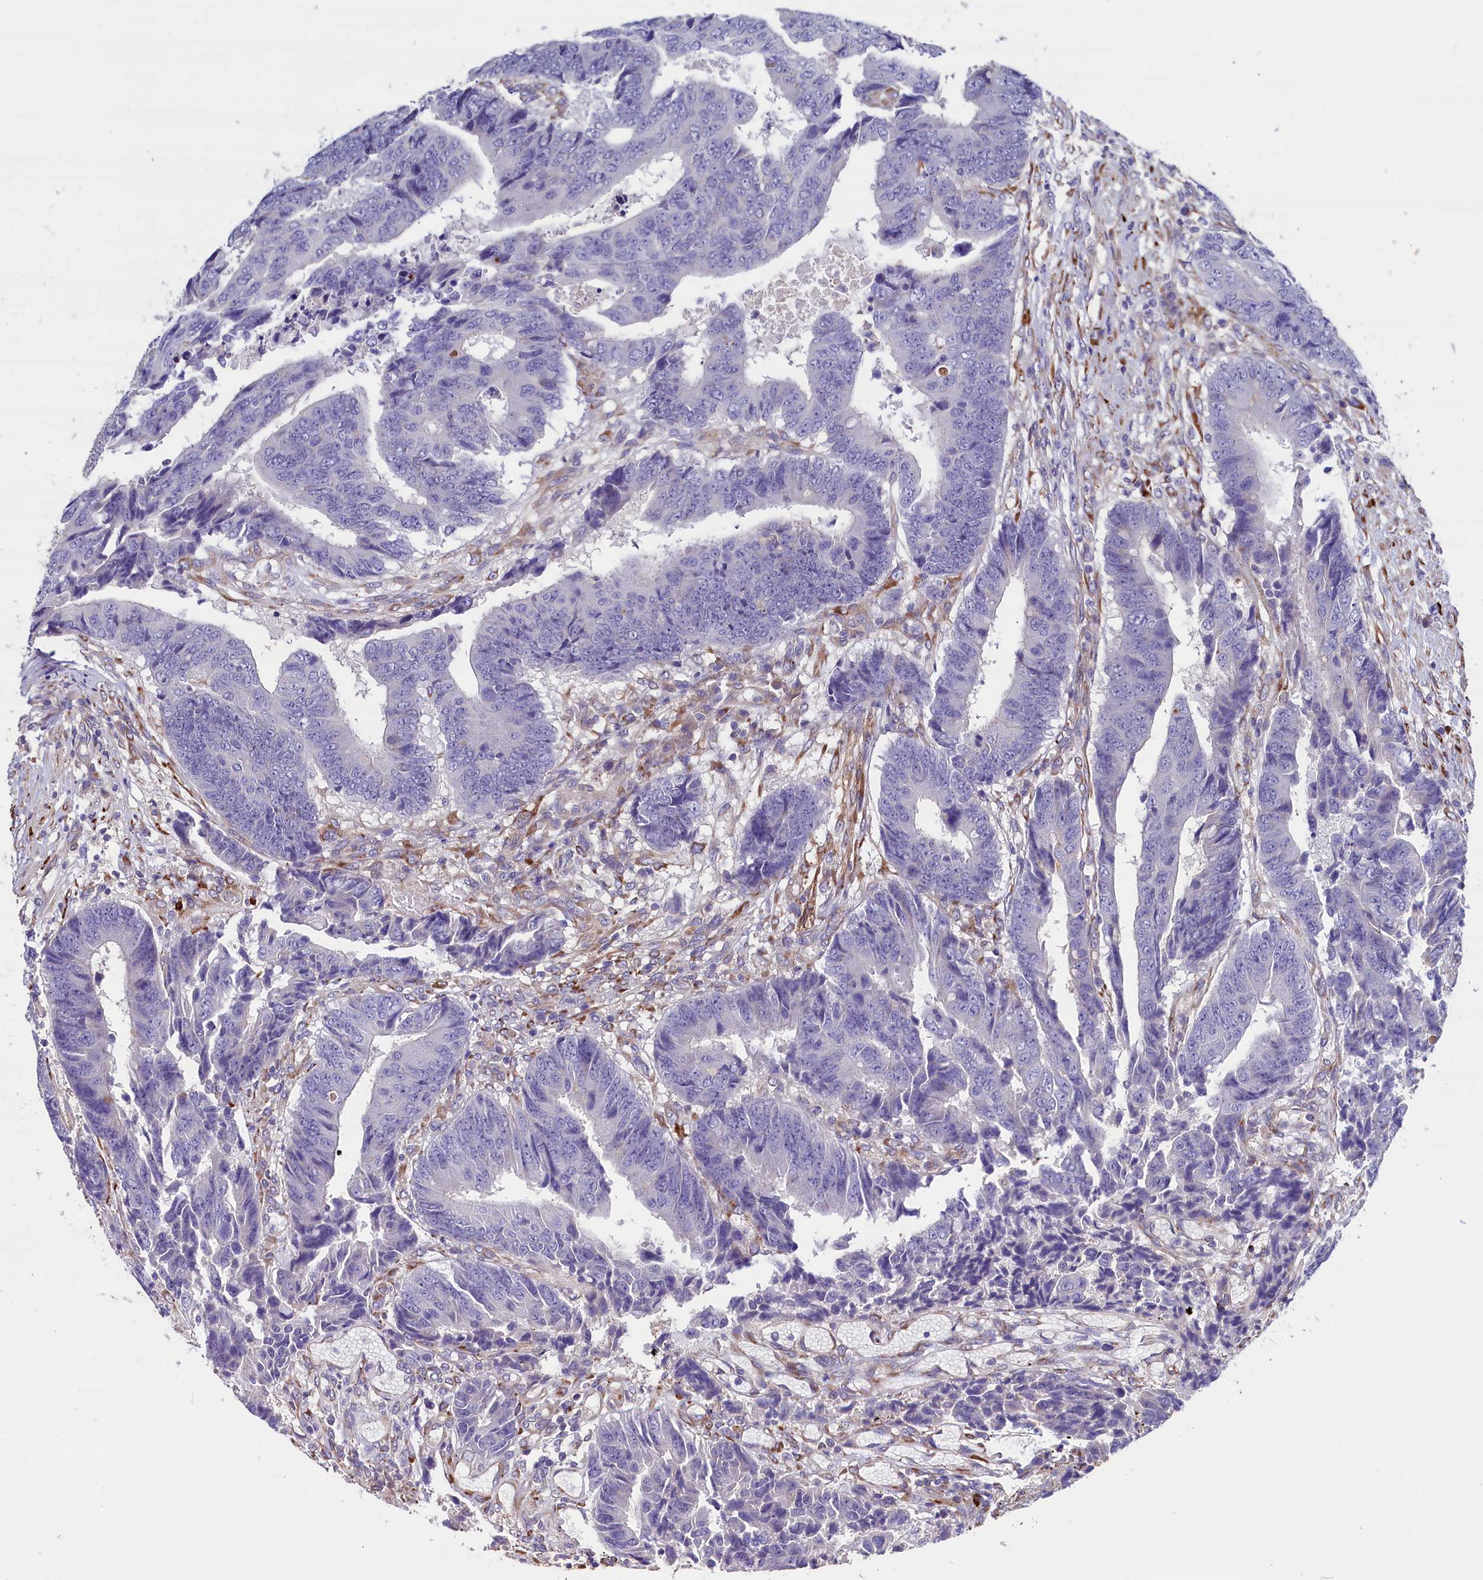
{"staining": {"intensity": "negative", "quantity": "none", "location": "none"}, "tissue": "colorectal cancer", "cell_type": "Tumor cells", "image_type": "cancer", "snomed": [{"axis": "morphology", "description": "Adenocarcinoma, NOS"}, {"axis": "topography", "description": "Rectum"}], "caption": "A histopathology image of human colorectal adenocarcinoma is negative for staining in tumor cells.", "gene": "GPR108", "patient": {"sex": "male", "age": 84}}